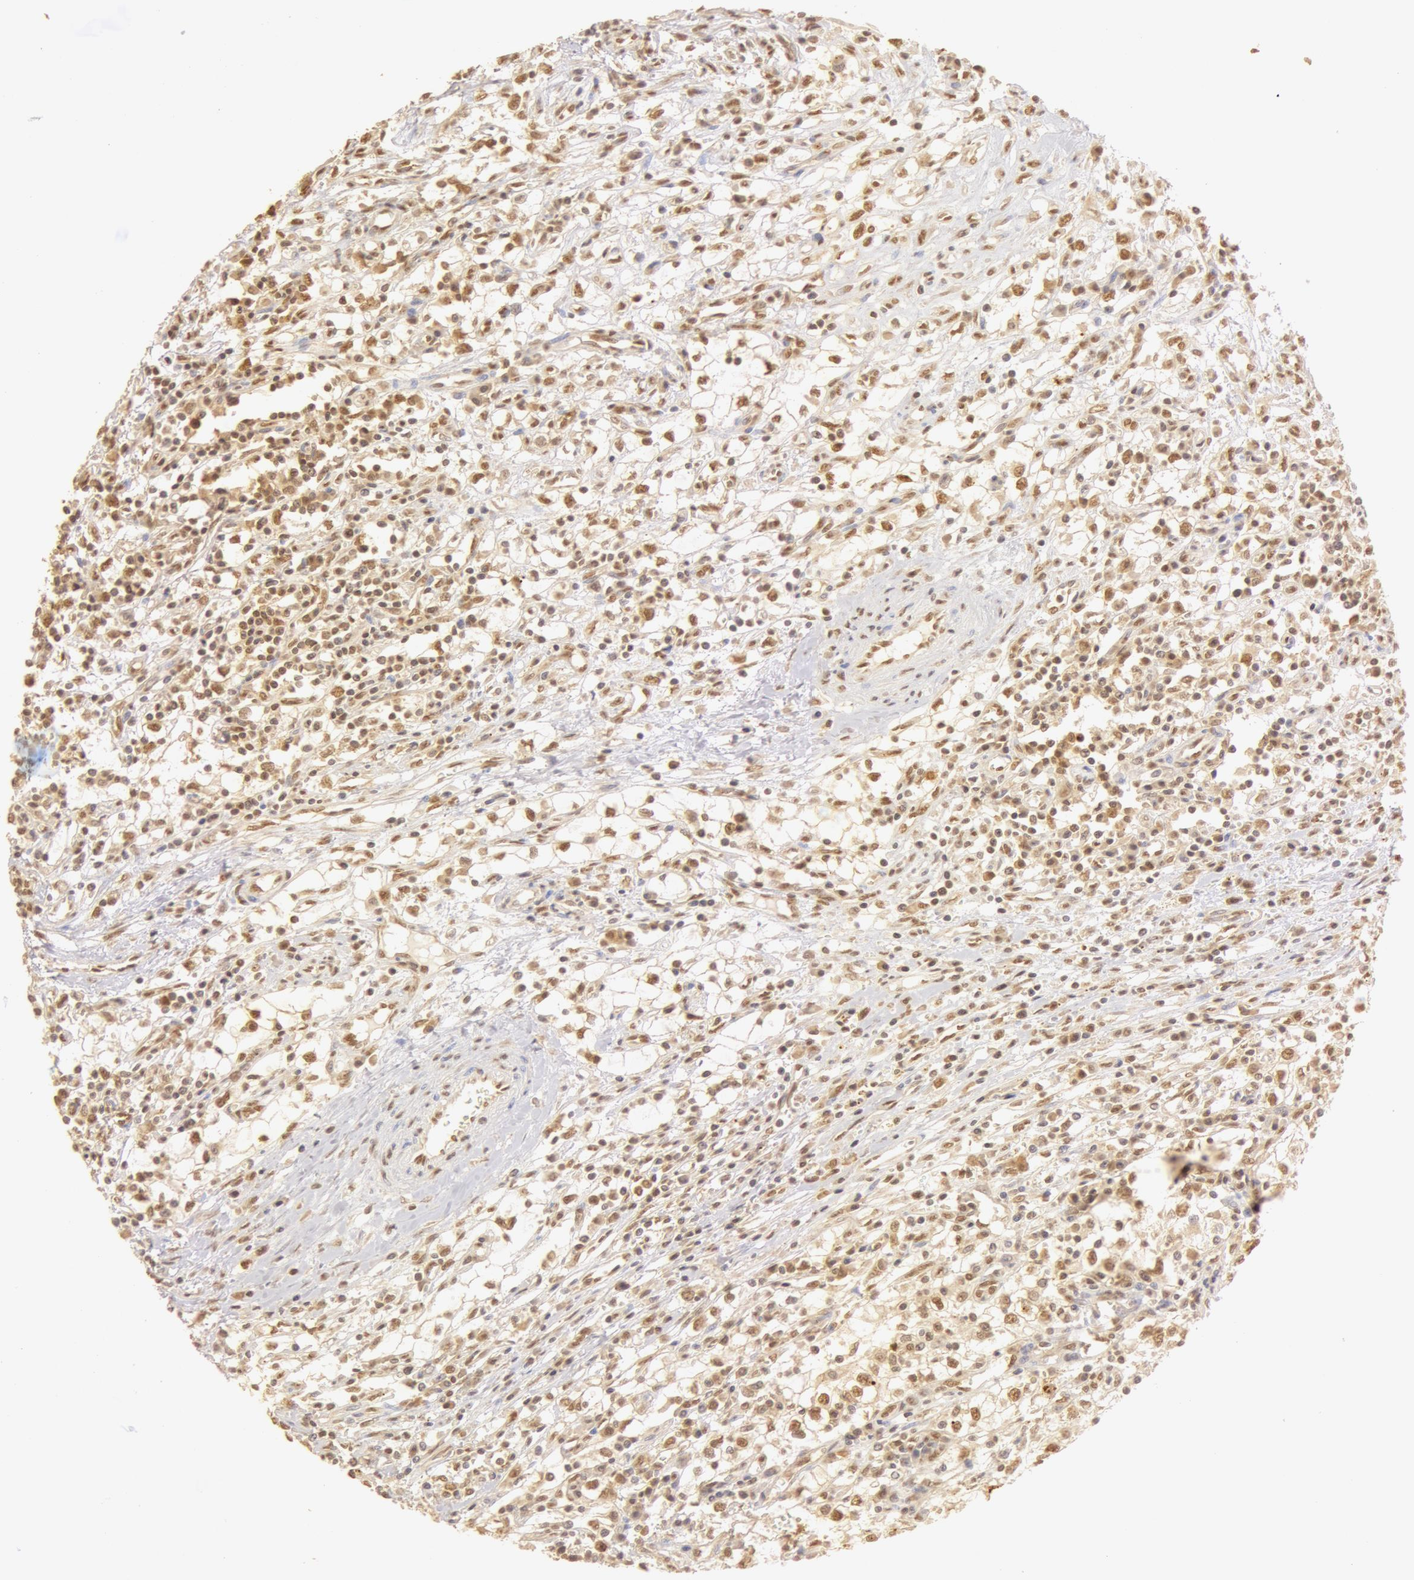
{"staining": {"intensity": "moderate", "quantity": ">75%", "location": "cytoplasmic/membranous,nuclear"}, "tissue": "renal cancer", "cell_type": "Tumor cells", "image_type": "cancer", "snomed": [{"axis": "morphology", "description": "Adenocarcinoma, NOS"}, {"axis": "topography", "description": "Kidney"}], "caption": "Moderate cytoplasmic/membranous and nuclear positivity for a protein is appreciated in about >75% of tumor cells of renal cancer using immunohistochemistry.", "gene": "SNRNP70", "patient": {"sex": "male", "age": 82}}